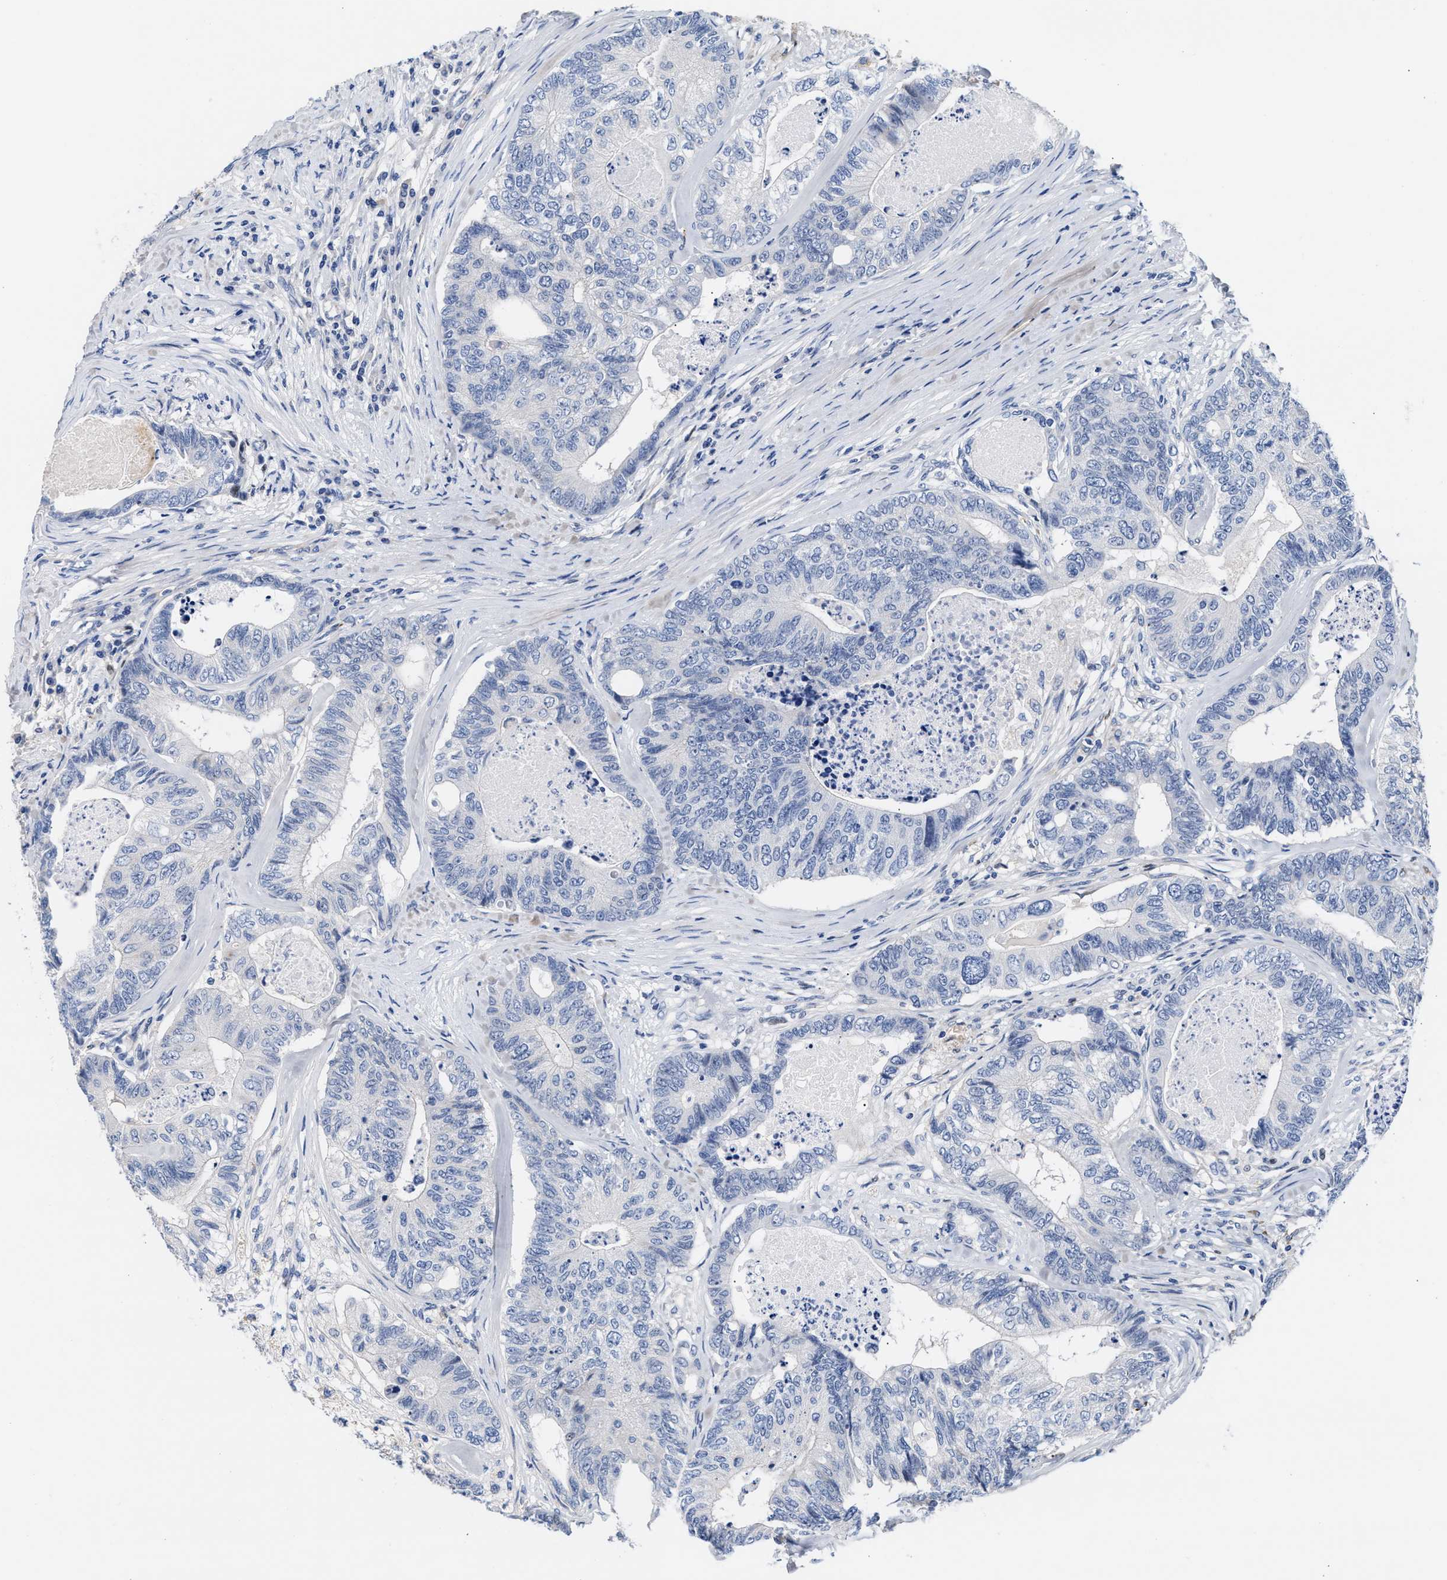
{"staining": {"intensity": "negative", "quantity": "none", "location": "none"}, "tissue": "colorectal cancer", "cell_type": "Tumor cells", "image_type": "cancer", "snomed": [{"axis": "morphology", "description": "Adenocarcinoma, NOS"}, {"axis": "topography", "description": "Colon"}], "caption": "Colorectal cancer was stained to show a protein in brown. There is no significant staining in tumor cells. The staining was performed using DAB (3,3'-diaminobenzidine) to visualize the protein expression in brown, while the nuclei were stained in blue with hematoxylin (Magnification: 20x).", "gene": "ACTL7B", "patient": {"sex": "female", "age": 67}}